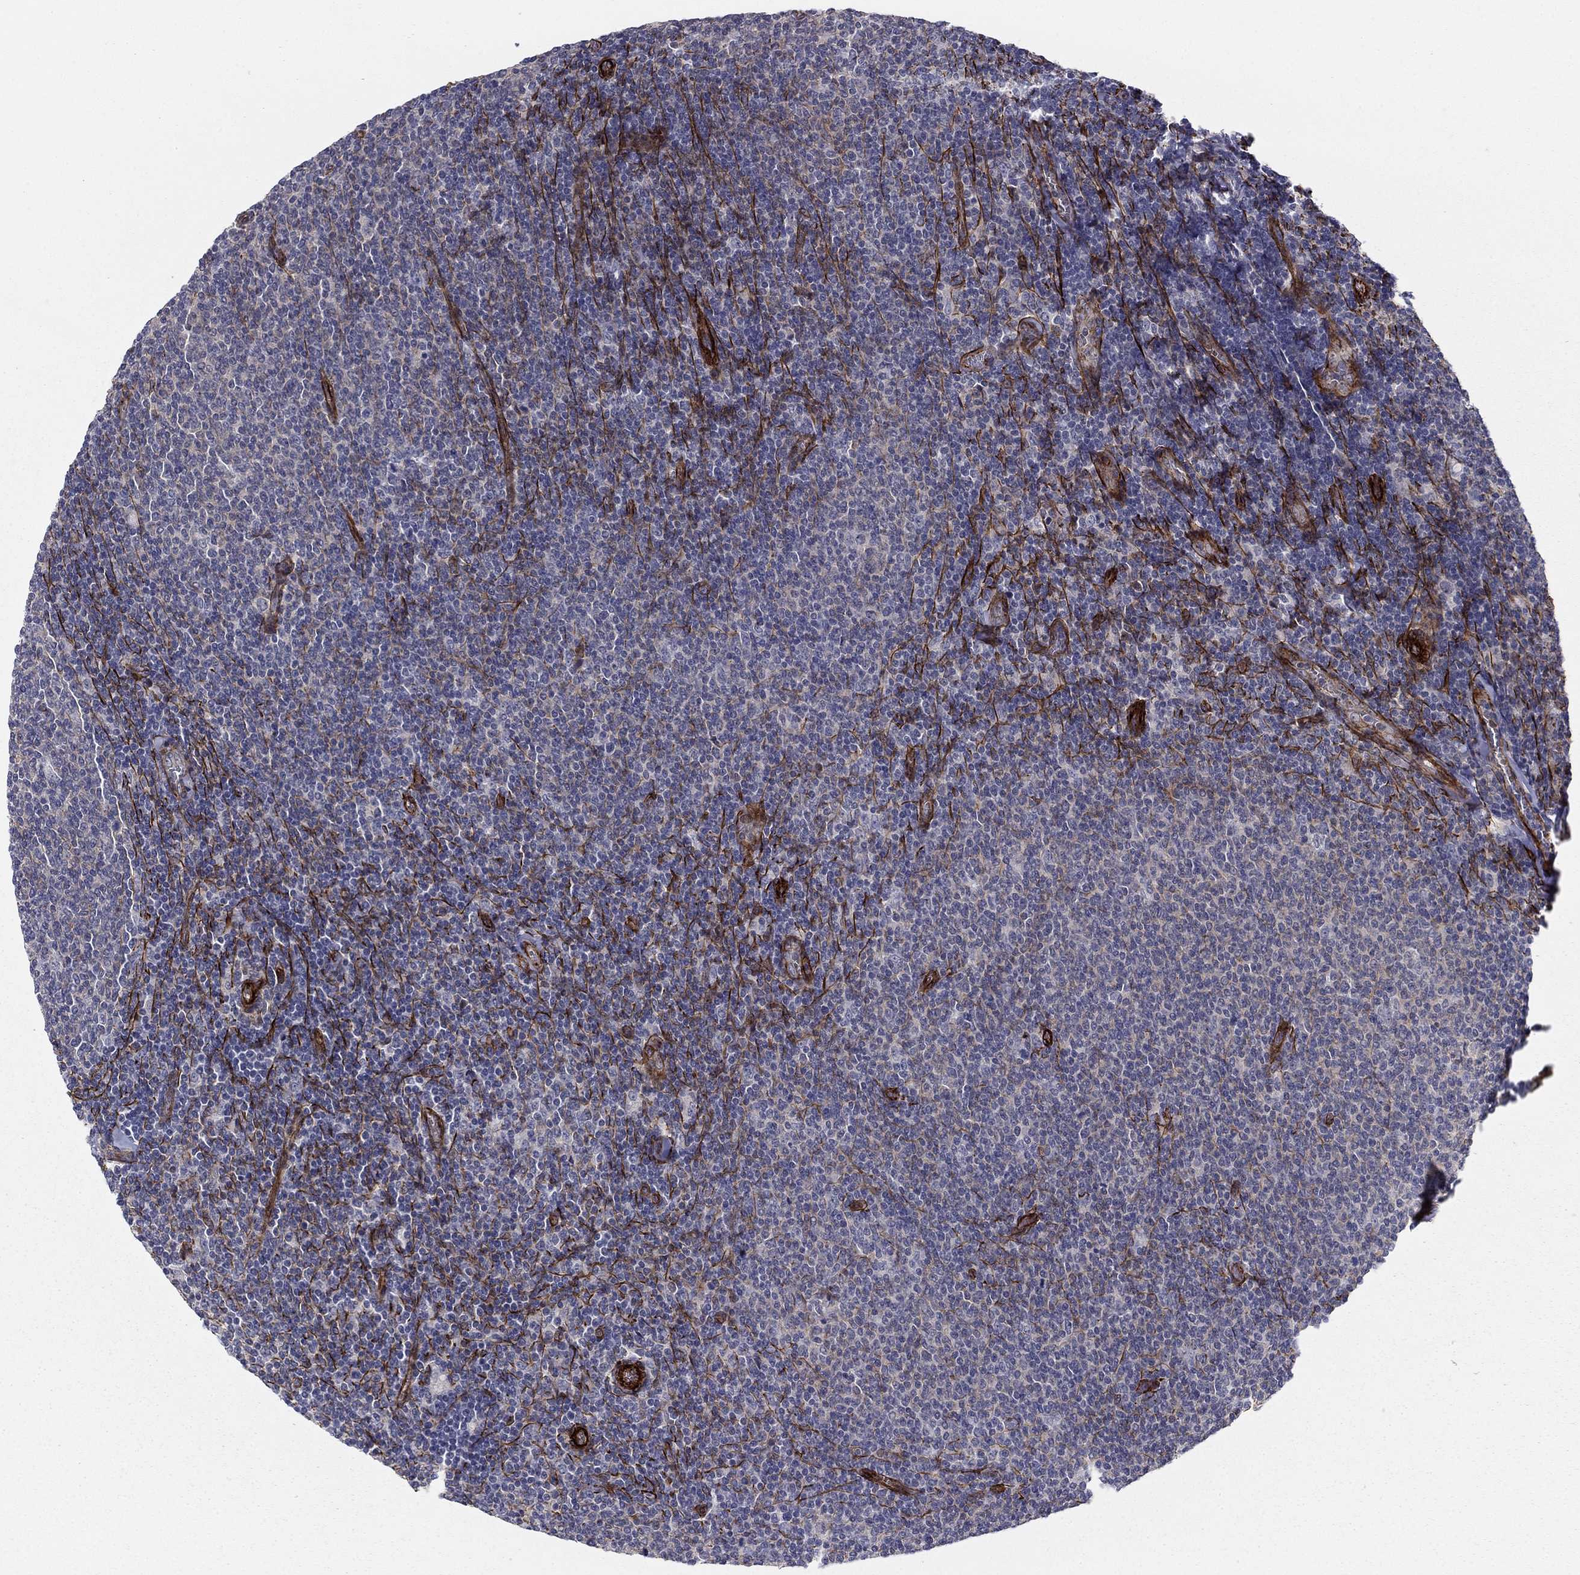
{"staining": {"intensity": "negative", "quantity": "none", "location": "none"}, "tissue": "lymphoma", "cell_type": "Tumor cells", "image_type": "cancer", "snomed": [{"axis": "morphology", "description": "Malignant lymphoma, non-Hodgkin's type, Low grade"}, {"axis": "topography", "description": "Lymph node"}], "caption": "An image of human lymphoma is negative for staining in tumor cells.", "gene": "KRBA1", "patient": {"sex": "male", "age": 52}}